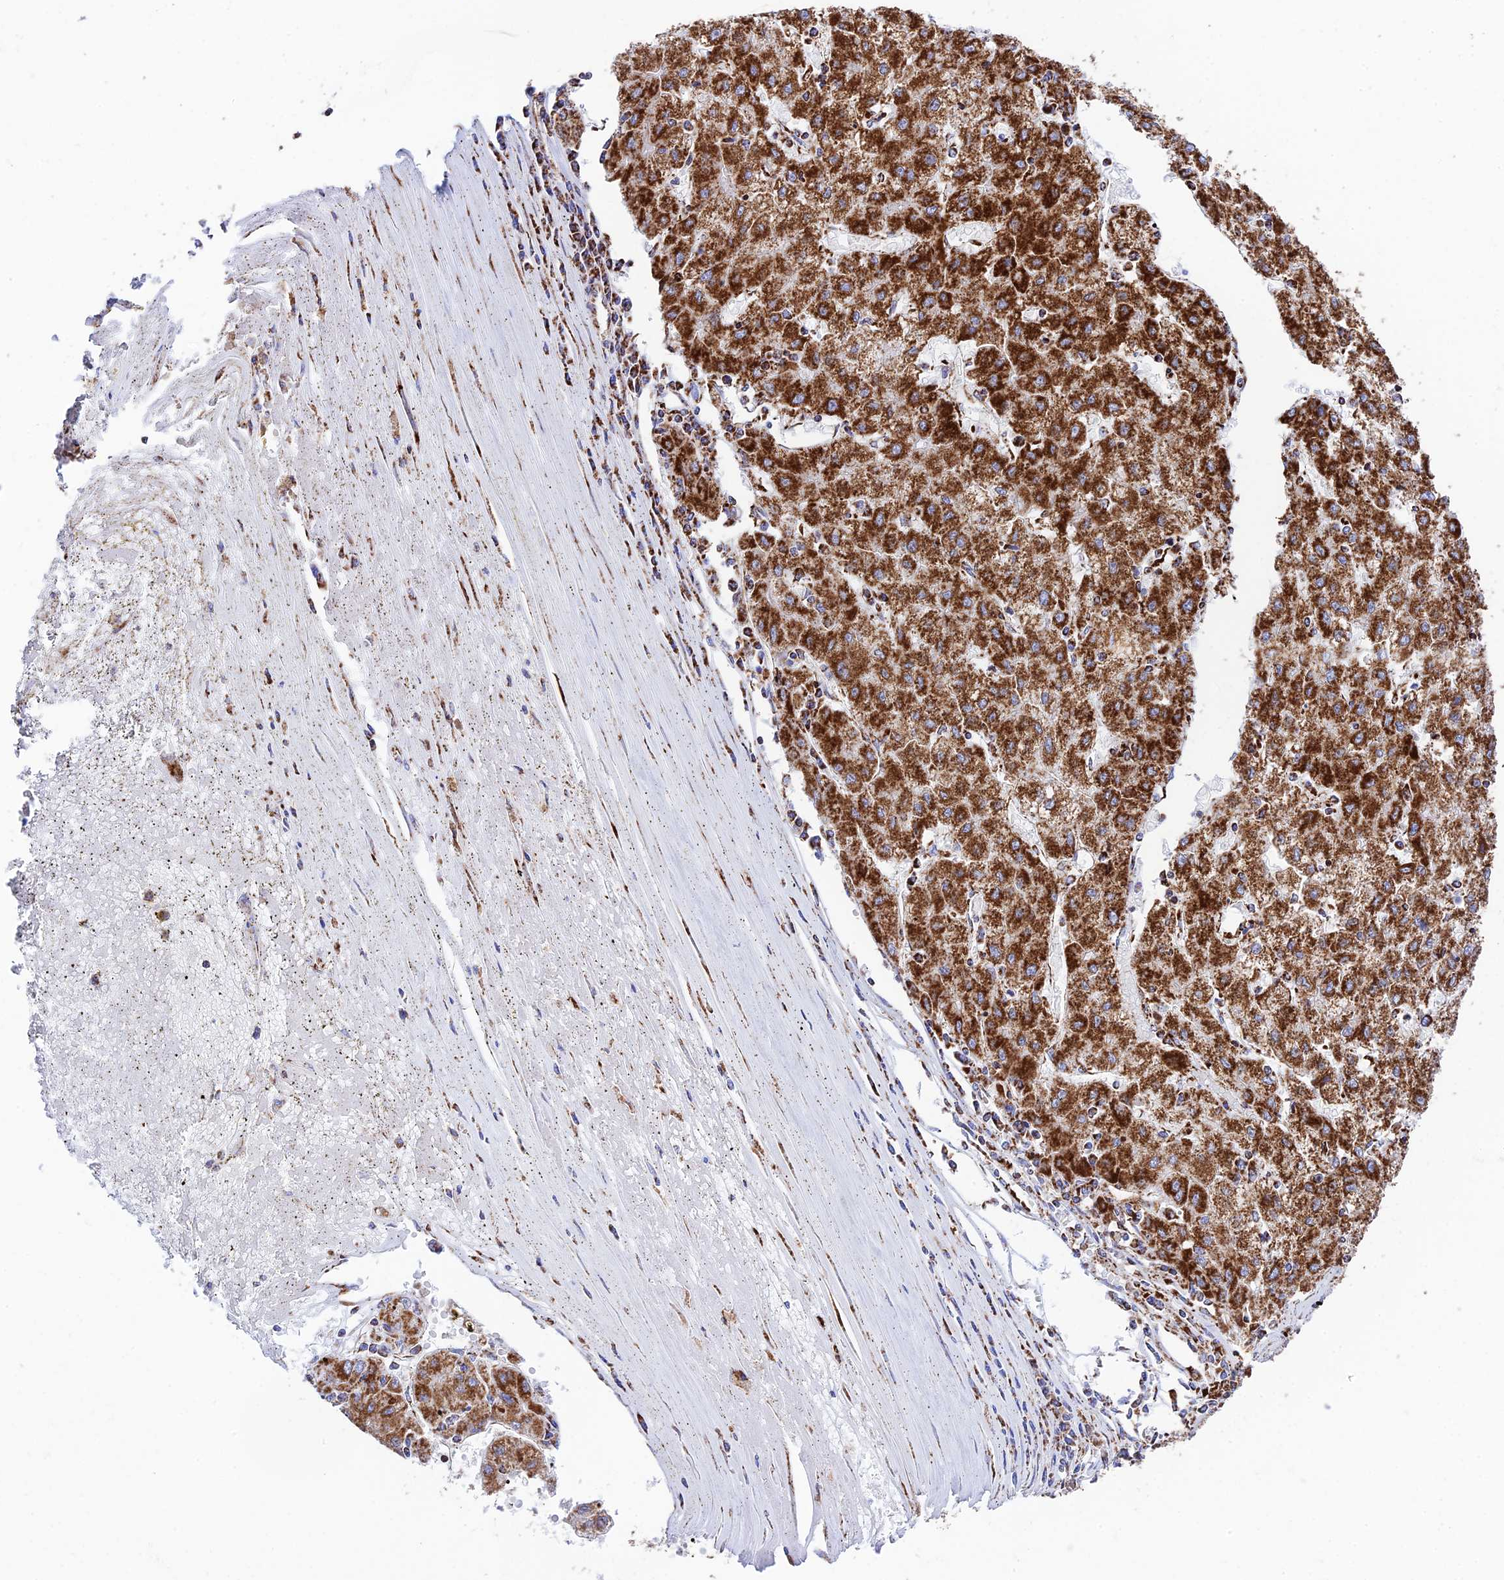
{"staining": {"intensity": "strong", "quantity": ">75%", "location": "cytoplasmic/membranous"}, "tissue": "liver cancer", "cell_type": "Tumor cells", "image_type": "cancer", "snomed": [{"axis": "morphology", "description": "Carcinoma, Hepatocellular, NOS"}, {"axis": "topography", "description": "Liver"}], "caption": "There is high levels of strong cytoplasmic/membranous staining in tumor cells of liver cancer (hepatocellular carcinoma), as demonstrated by immunohistochemical staining (brown color).", "gene": "CHCHD3", "patient": {"sex": "male", "age": 72}}